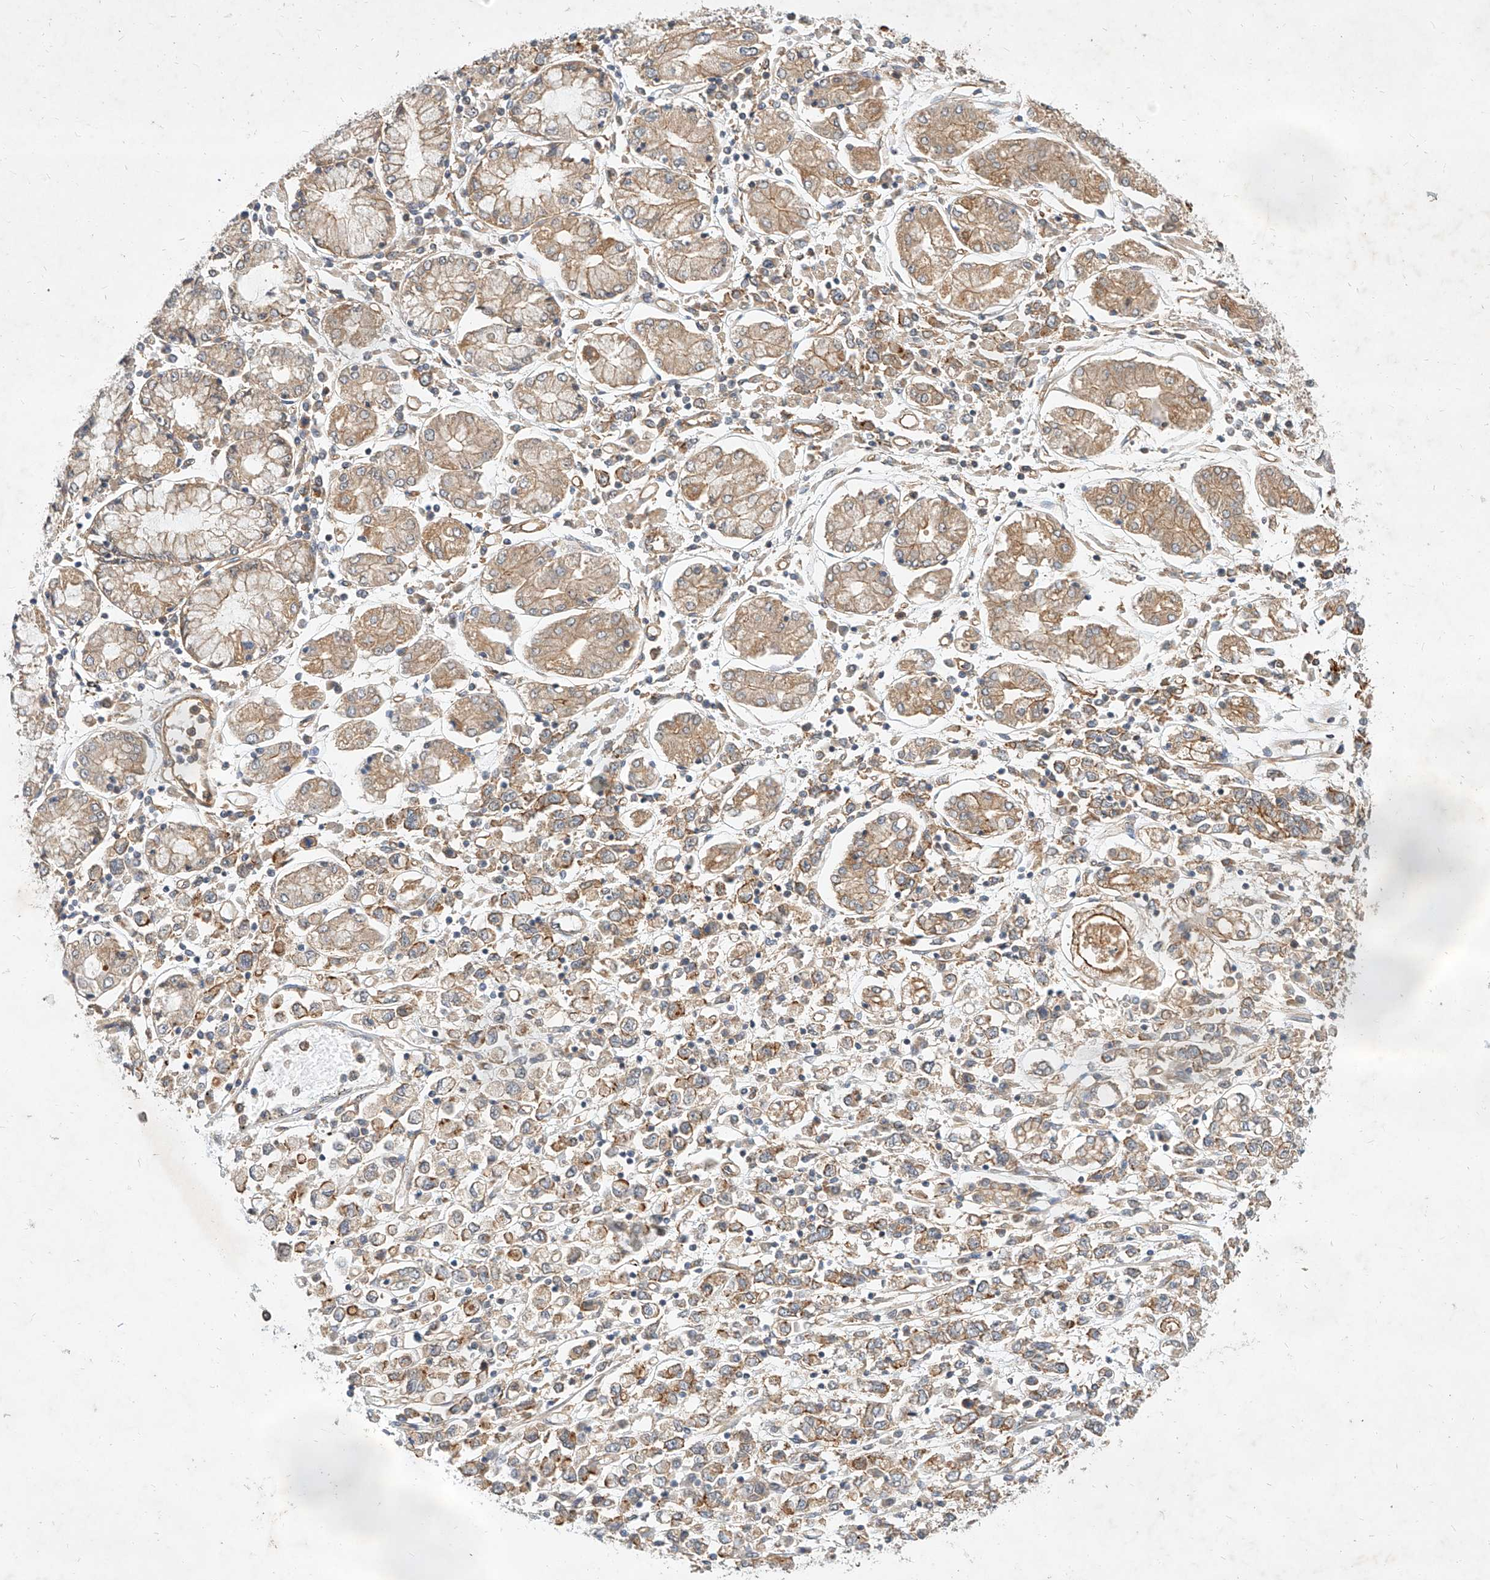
{"staining": {"intensity": "weak", "quantity": ">75%", "location": "cytoplasmic/membranous"}, "tissue": "stomach cancer", "cell_type": "Tumor cells", "image_type": "cancer", "snomed": [{"axis": "morphology", "description": "Adenocarcinoma, NOS"}, {"axis": "topography", "description": "Stomach"}], "caption": "Human stomach cancer stained with a brown dye displays weak cytoplasmic/membranous positive expression in about >75% of tumor cells.", "gene": "NFAM1", "patient": {"sex": "female", "age": 76}}